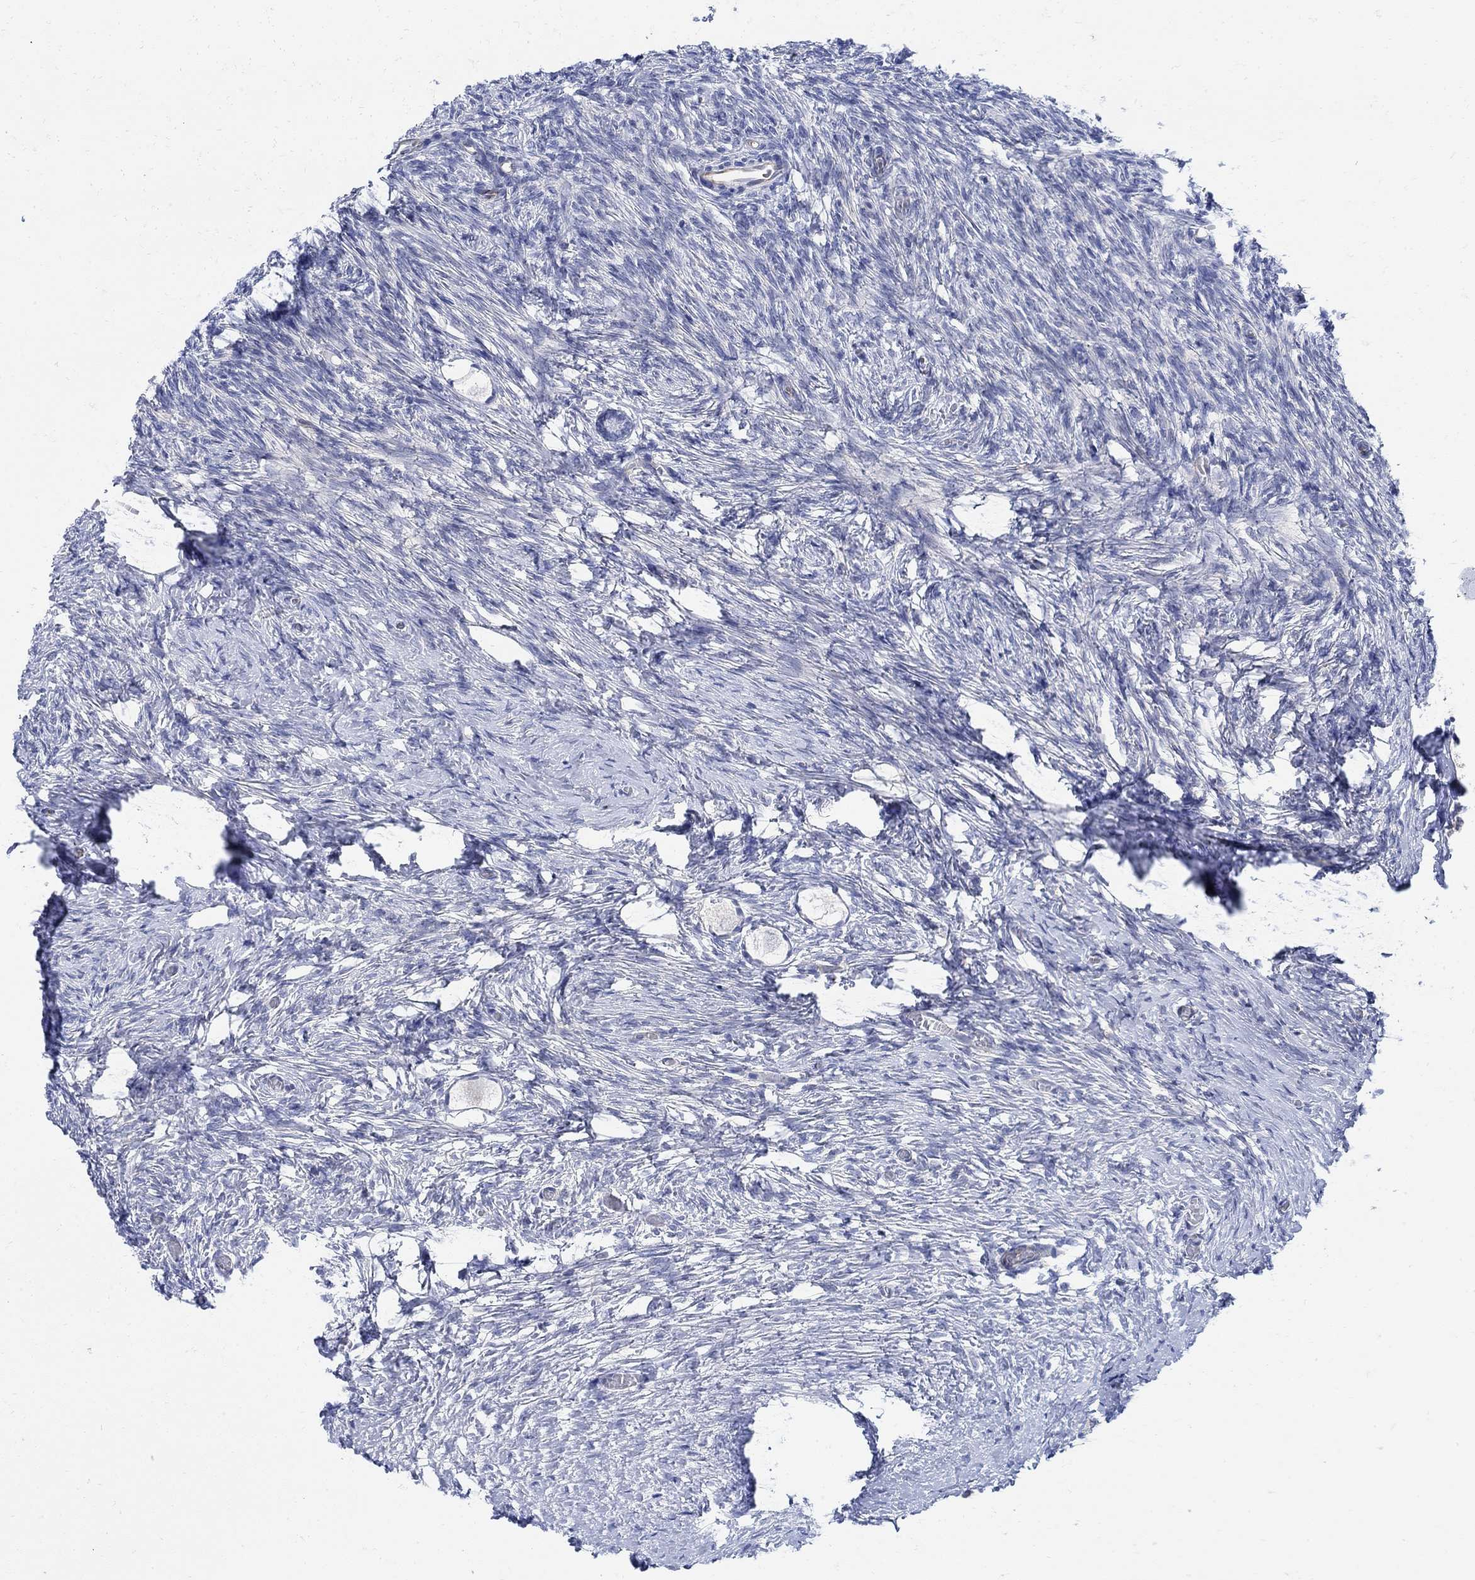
{"staining": {"intensity": "weak", "quantity": "<25%", "location": "cytoplasmic/membranous"}, "tissue": "ovary", "cell_type": "Follicle cells", "image_type": "normal", "snomed": [{"axis": "morphology", "description": "Normal tissue, NOS"}, {"axis": "topography", "description": "Ovary"}], "caption": "Follicle cells show no significant positivity in benign ovary. (Stains: DAB IHC with hematoxylin counter stain, Microscopy: brightfield microscopy at high magnification).", "gene": "PHF21B", "patient": {"sex": "female", "age": 27}}